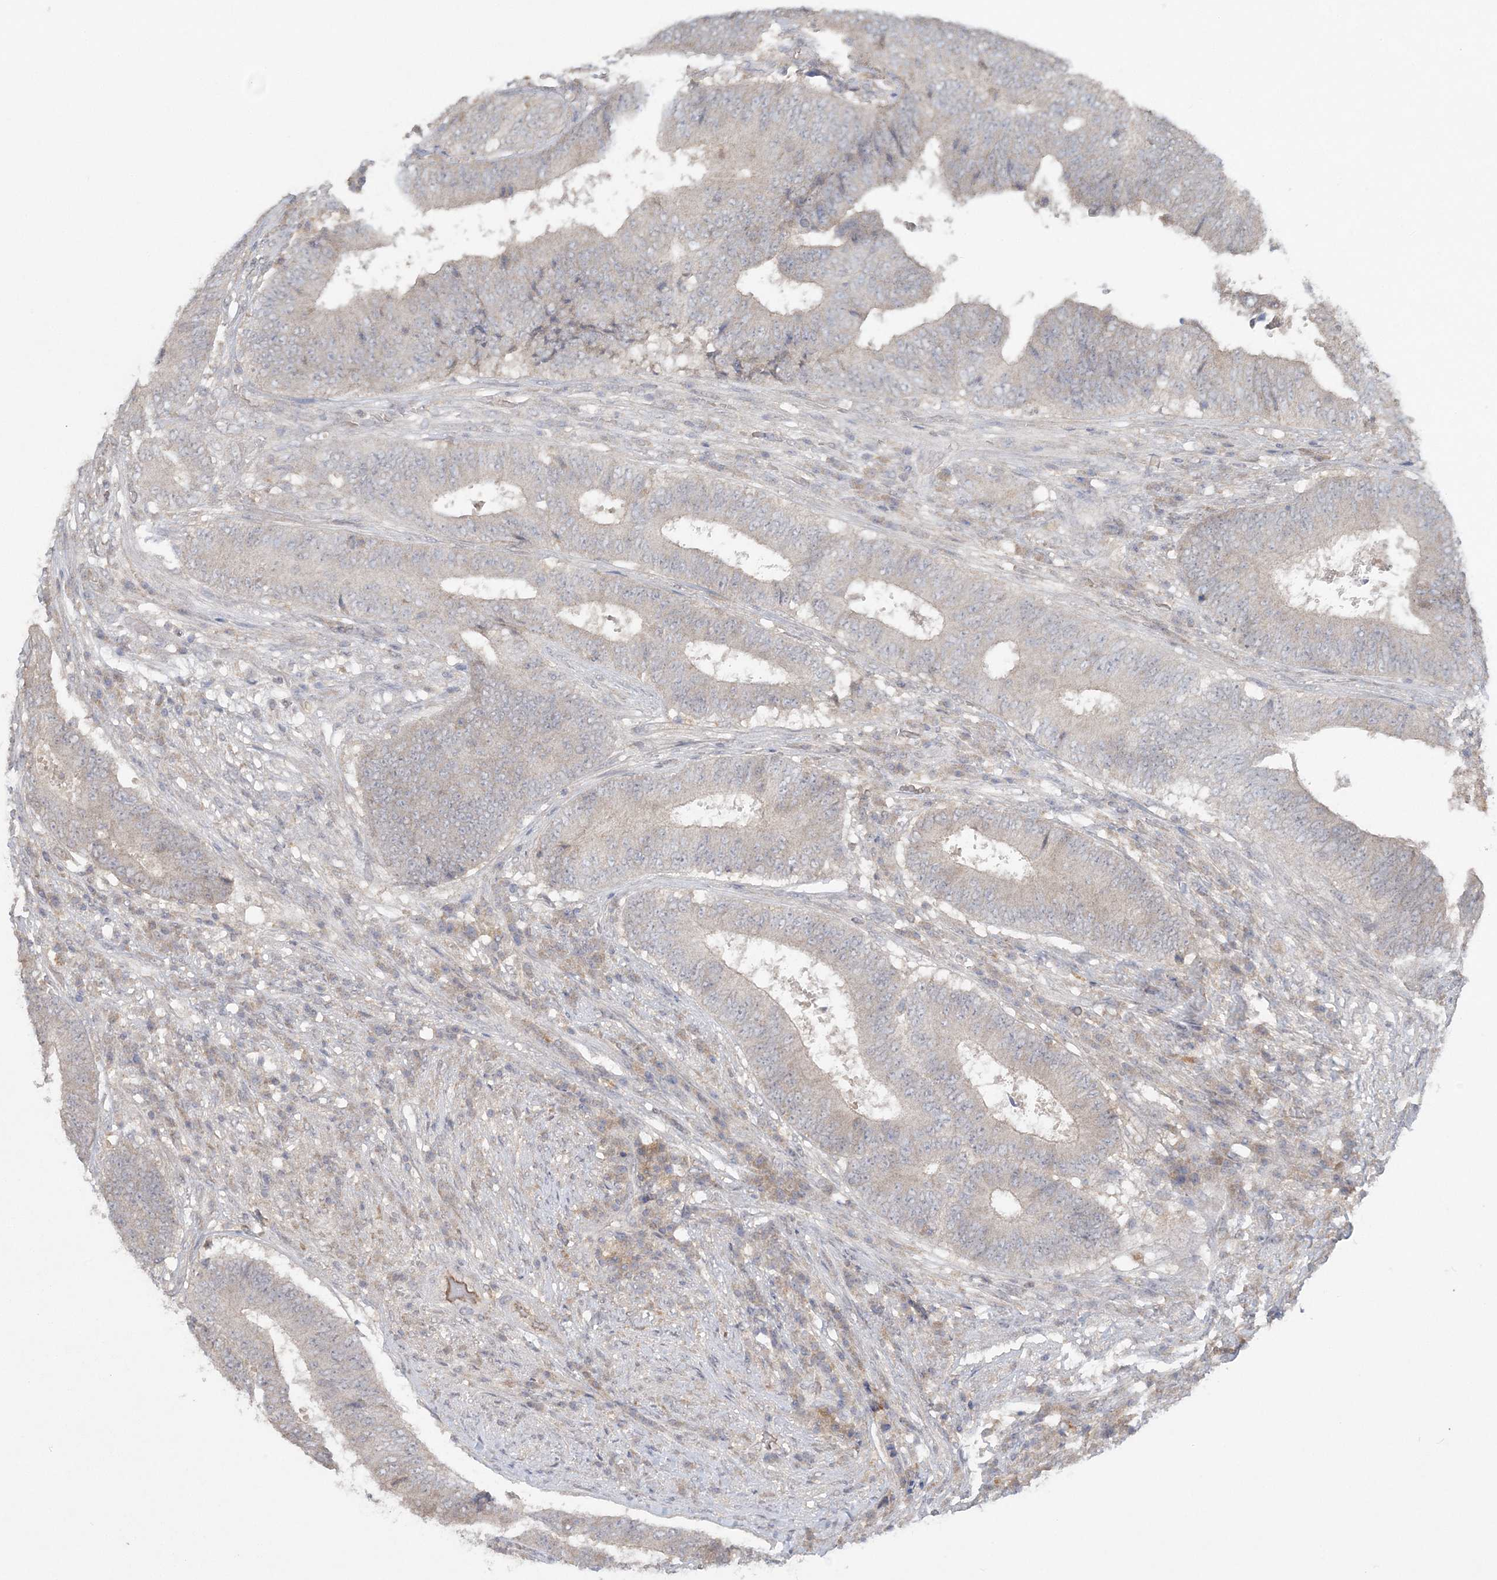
{"staining": {"intensity": "weak", "quantity": "<25%", "location": "cytoplasmic/membranous"}, "tissue": "colorectal cancer", "cell_type": "Tumor cells", "image_type": "cancer", "snomed": [{"axis": "morphology", "description": "Adenocarcinoma, NOS"}, {"axis": "topography", "description": "Rectum"}], "caption": "Tumor cells show no significant expression in adenocarcinoma (colorectal).", "gene": "C1RL", "patient": {"sex": "male", "age": 72}}